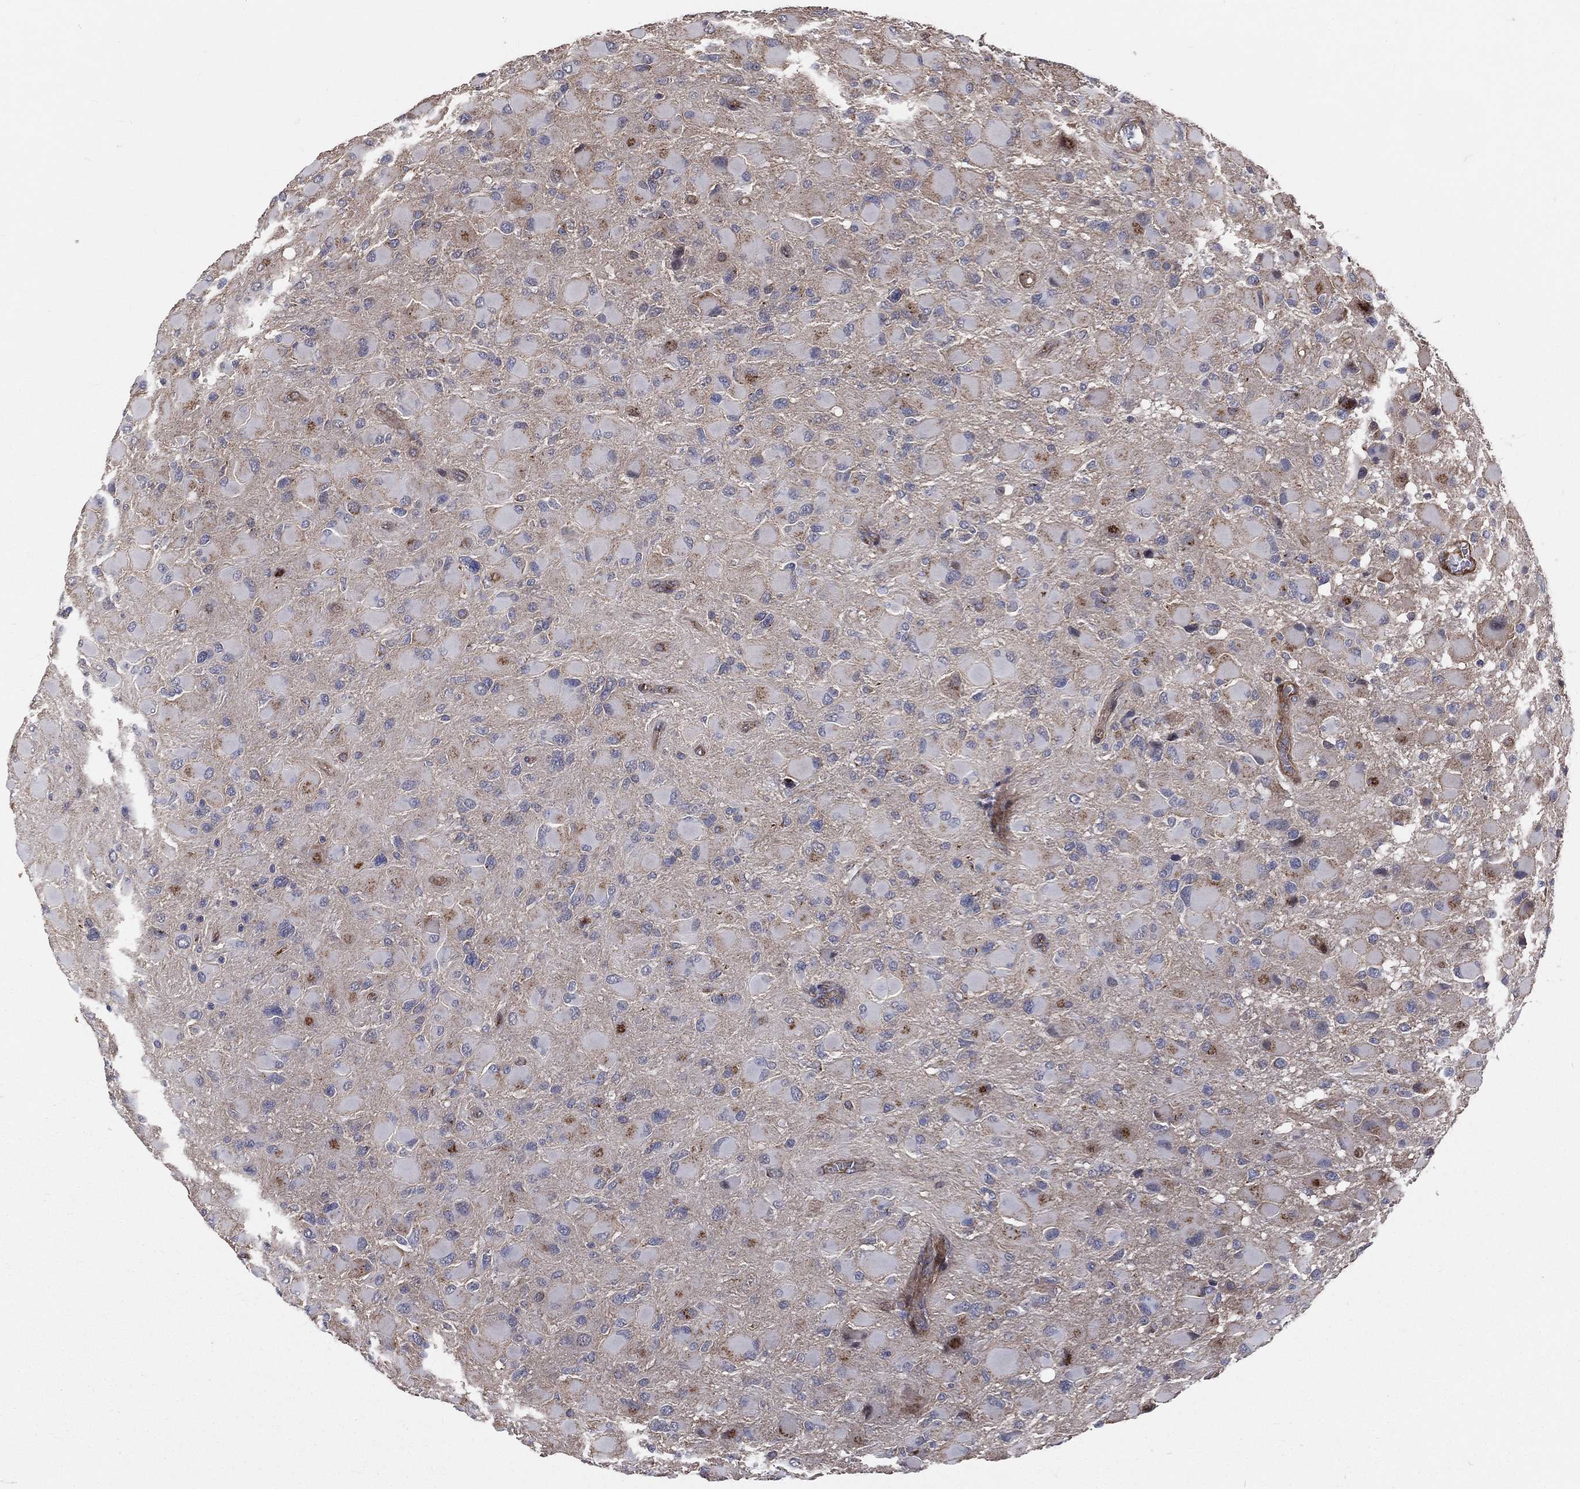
{"staining": {"intensity": "strong", "quantity": "<25%", "location": "cytoplasmic/membranous"}, "tissue": "glioma", "cell_type": "Tumor cells", "image_type": "cancer", "snomed": [{"axis": "morphology", "description": "Glioma, malignant, High grade"}, {"axis": "topography", "description": "Cerebral cortex"}], "caption": "Tumor cells exhibit medium levels of strong cytoplasmic/membranous positivity in about <25% of cells in human malignant glioma (high-grade).", "gene": "ENTPD1", "patient": {"sex": "female", "age": 36}}